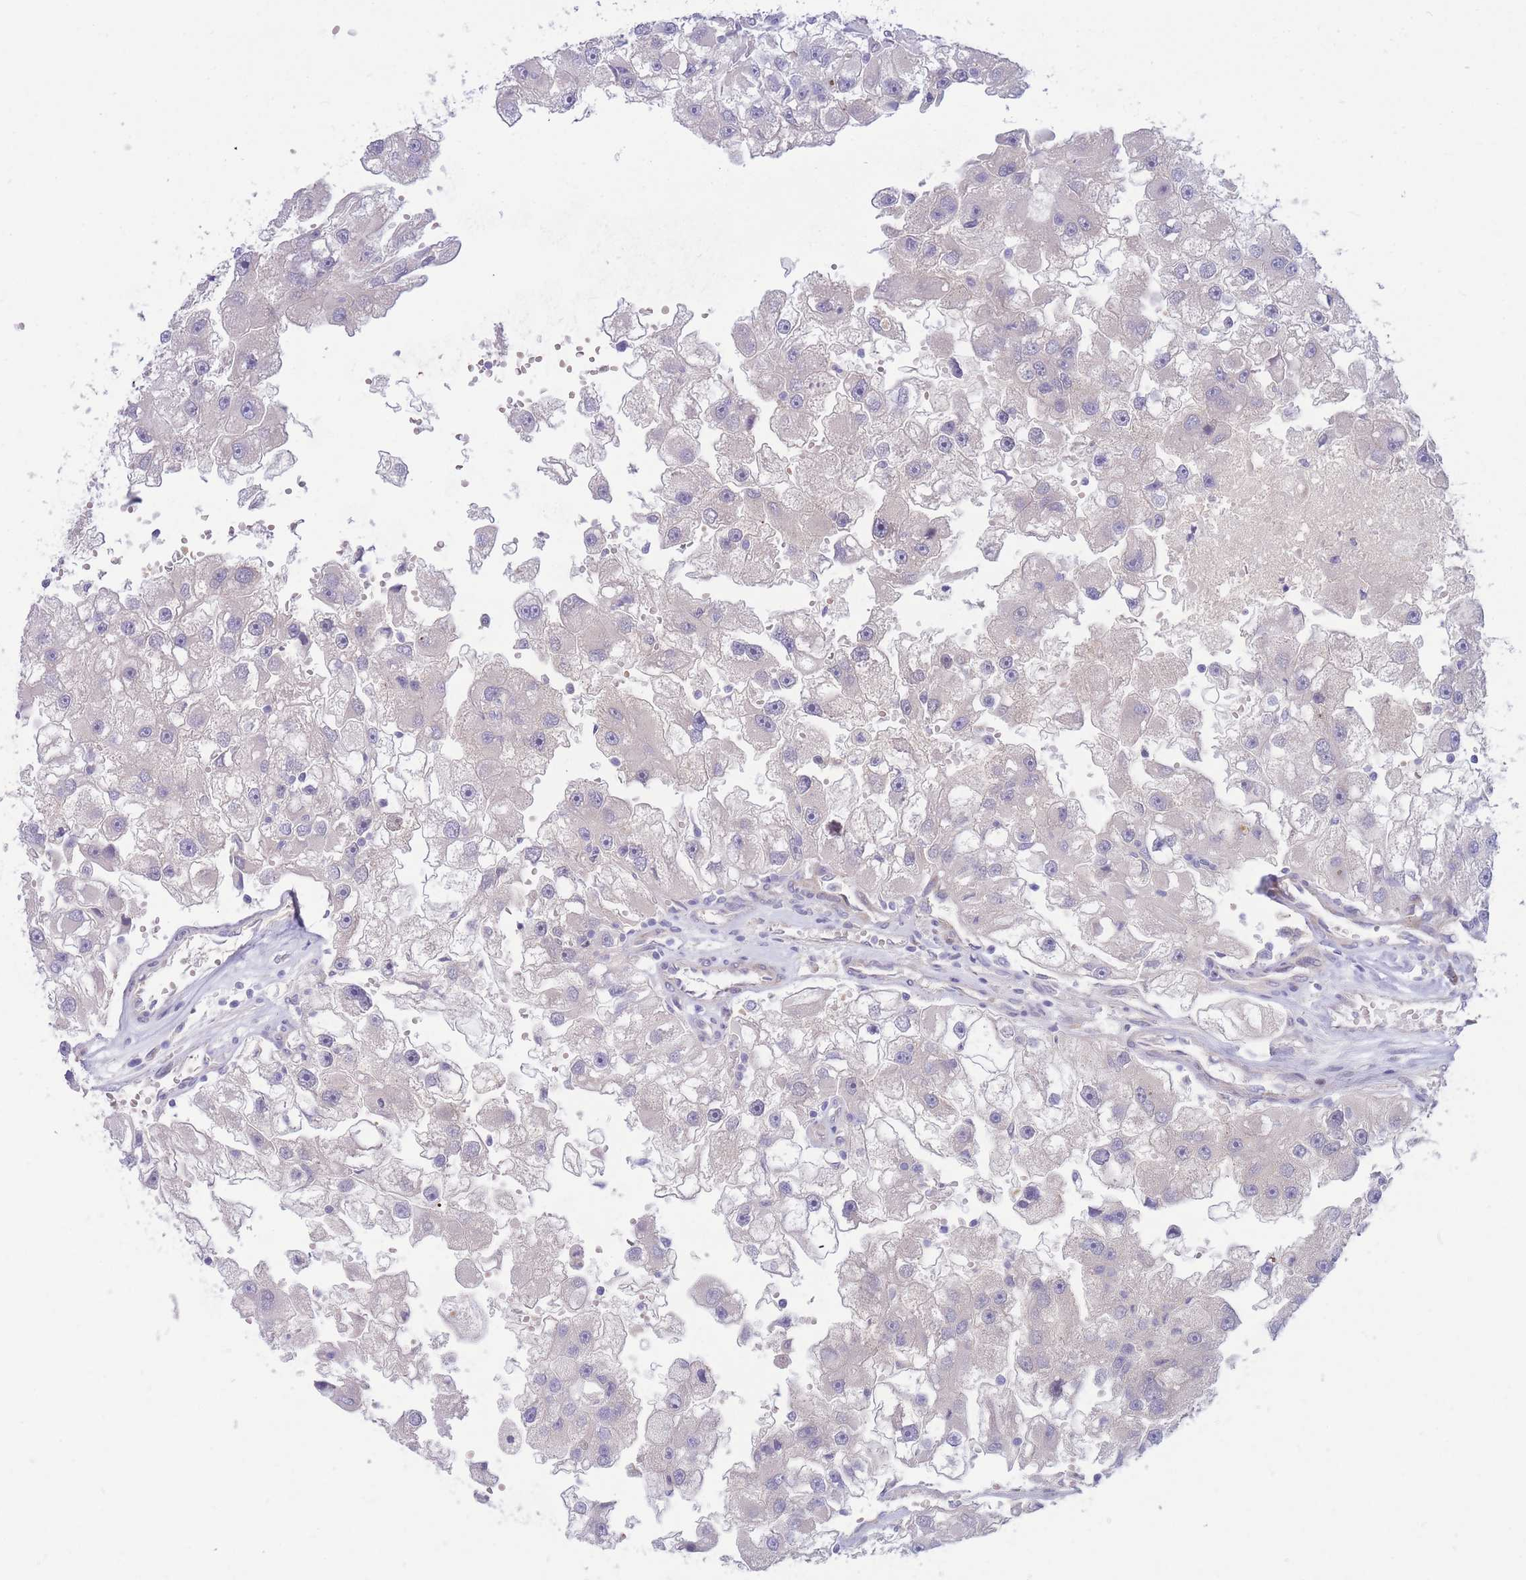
{"staining": {"intensity": "negative", "quantity": "none", "location": "none"}, "tissue": "renal cancer", "cell_type": "Tumor cells", "image_type": "cancer", "snomed": [{"axis": "morphology", "description": "Adenocarcinoma, NOS"}, {"axis": "topography", "description": "Kidney"}], "caption": "DAB immunohistochemical staining of human renal cancer (adenocarcinoma) displays no significant expression in tumor cells.", "gene": "APOL4", "patient": {"sex": "male", "age": 63}}